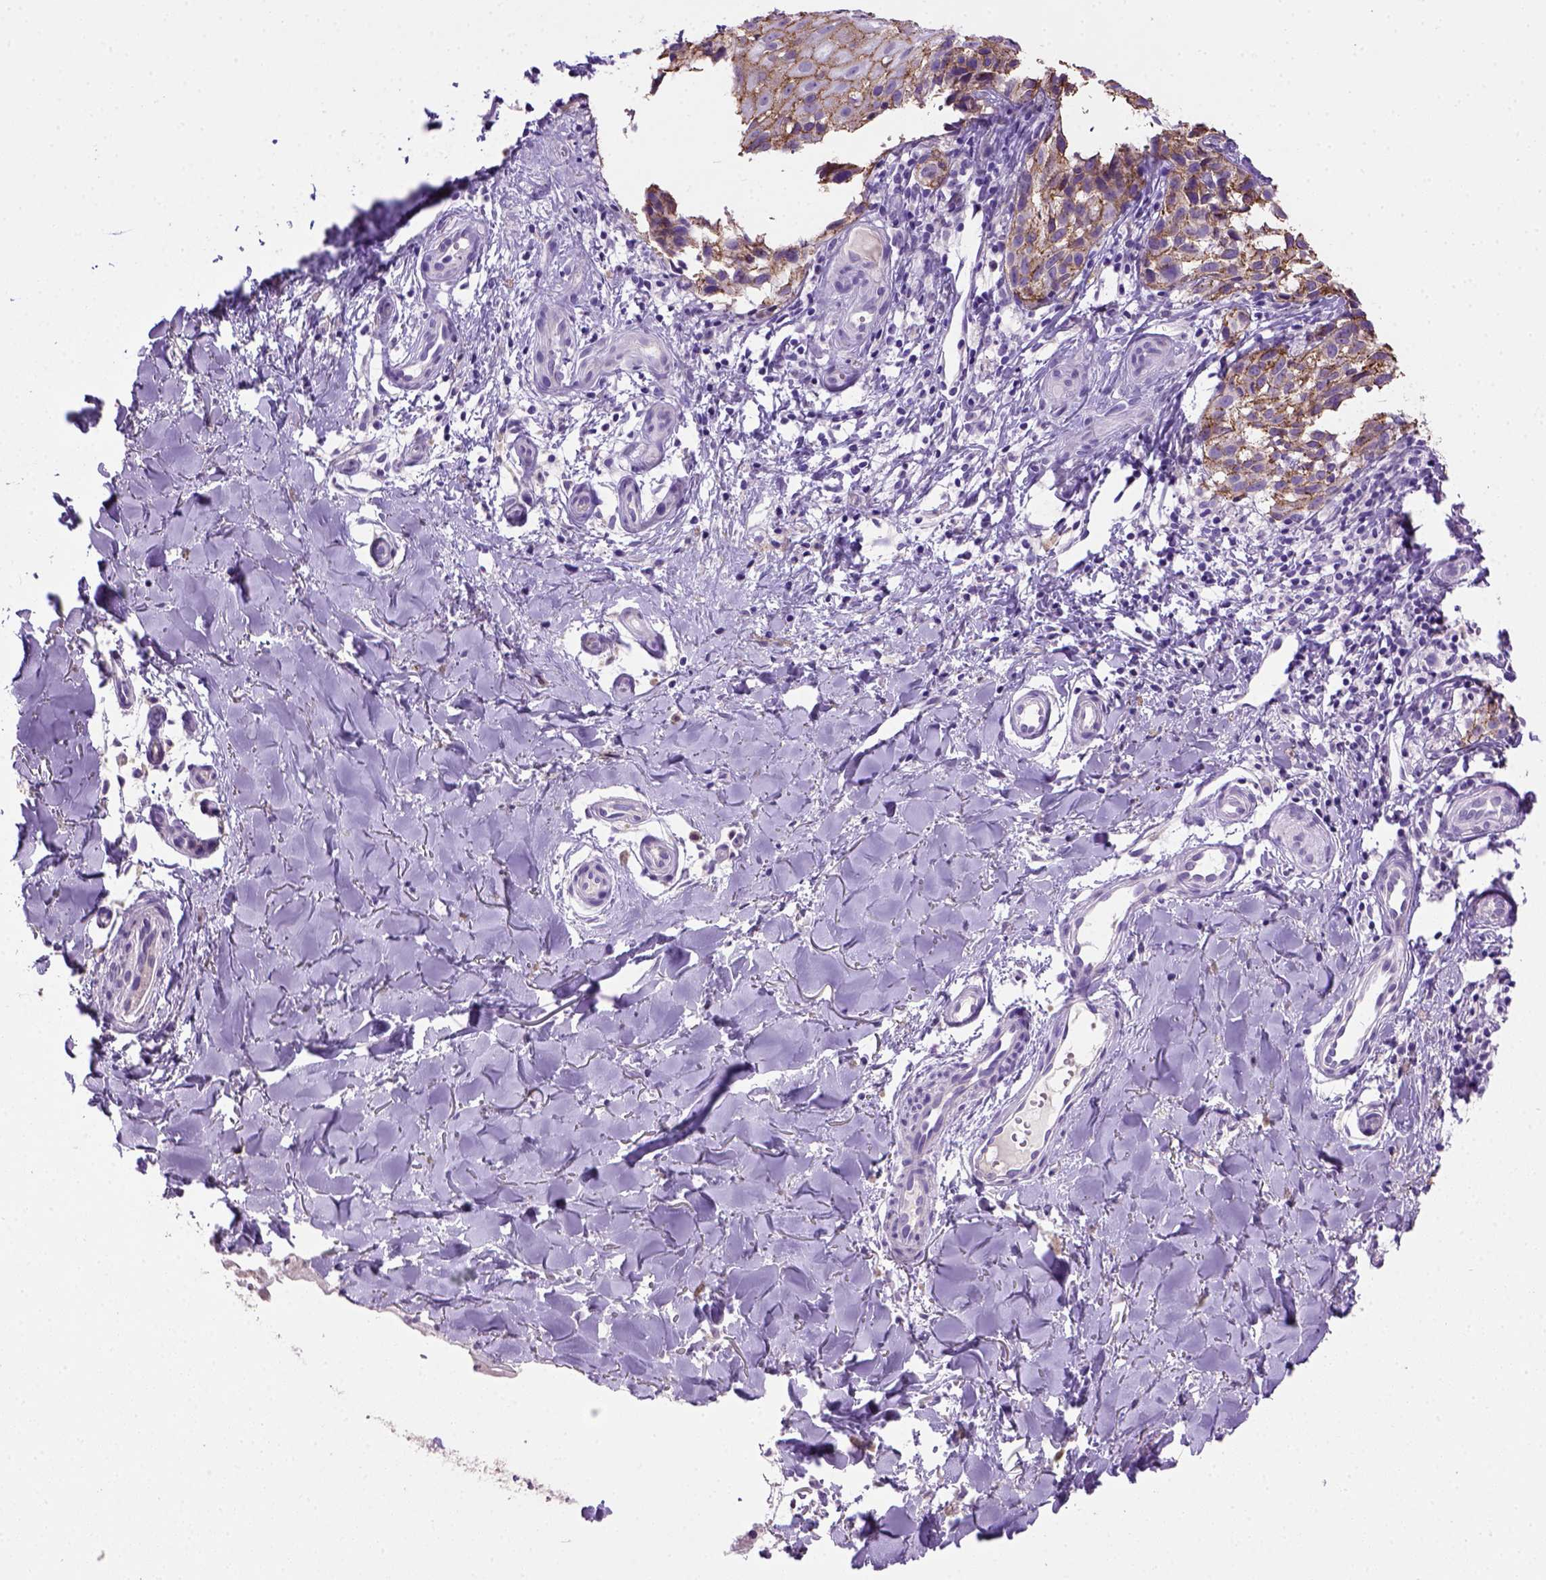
{"staining": {"intensity": "moderate", "quantity": "<25%", "location": "cytoplasmic/membranous"}, "tissue": "melanoma", "cell_type": "Tumor cells", "image_type": "cancer", "snomed": [{"axis": "morphology", "description": "Malignant melanoma, NOS"}, {"axis": "topography", "description": "Skin"}], "caption": "This image displays melanoma stained with IHC to label a protein in brown. The cytoplasmic/membranous of tumor cells show moderate positivity for the protein. Nuclei are counter-stained blue.", "gene": "CDH1", "patient": {"sex": "female", "age": 53}}